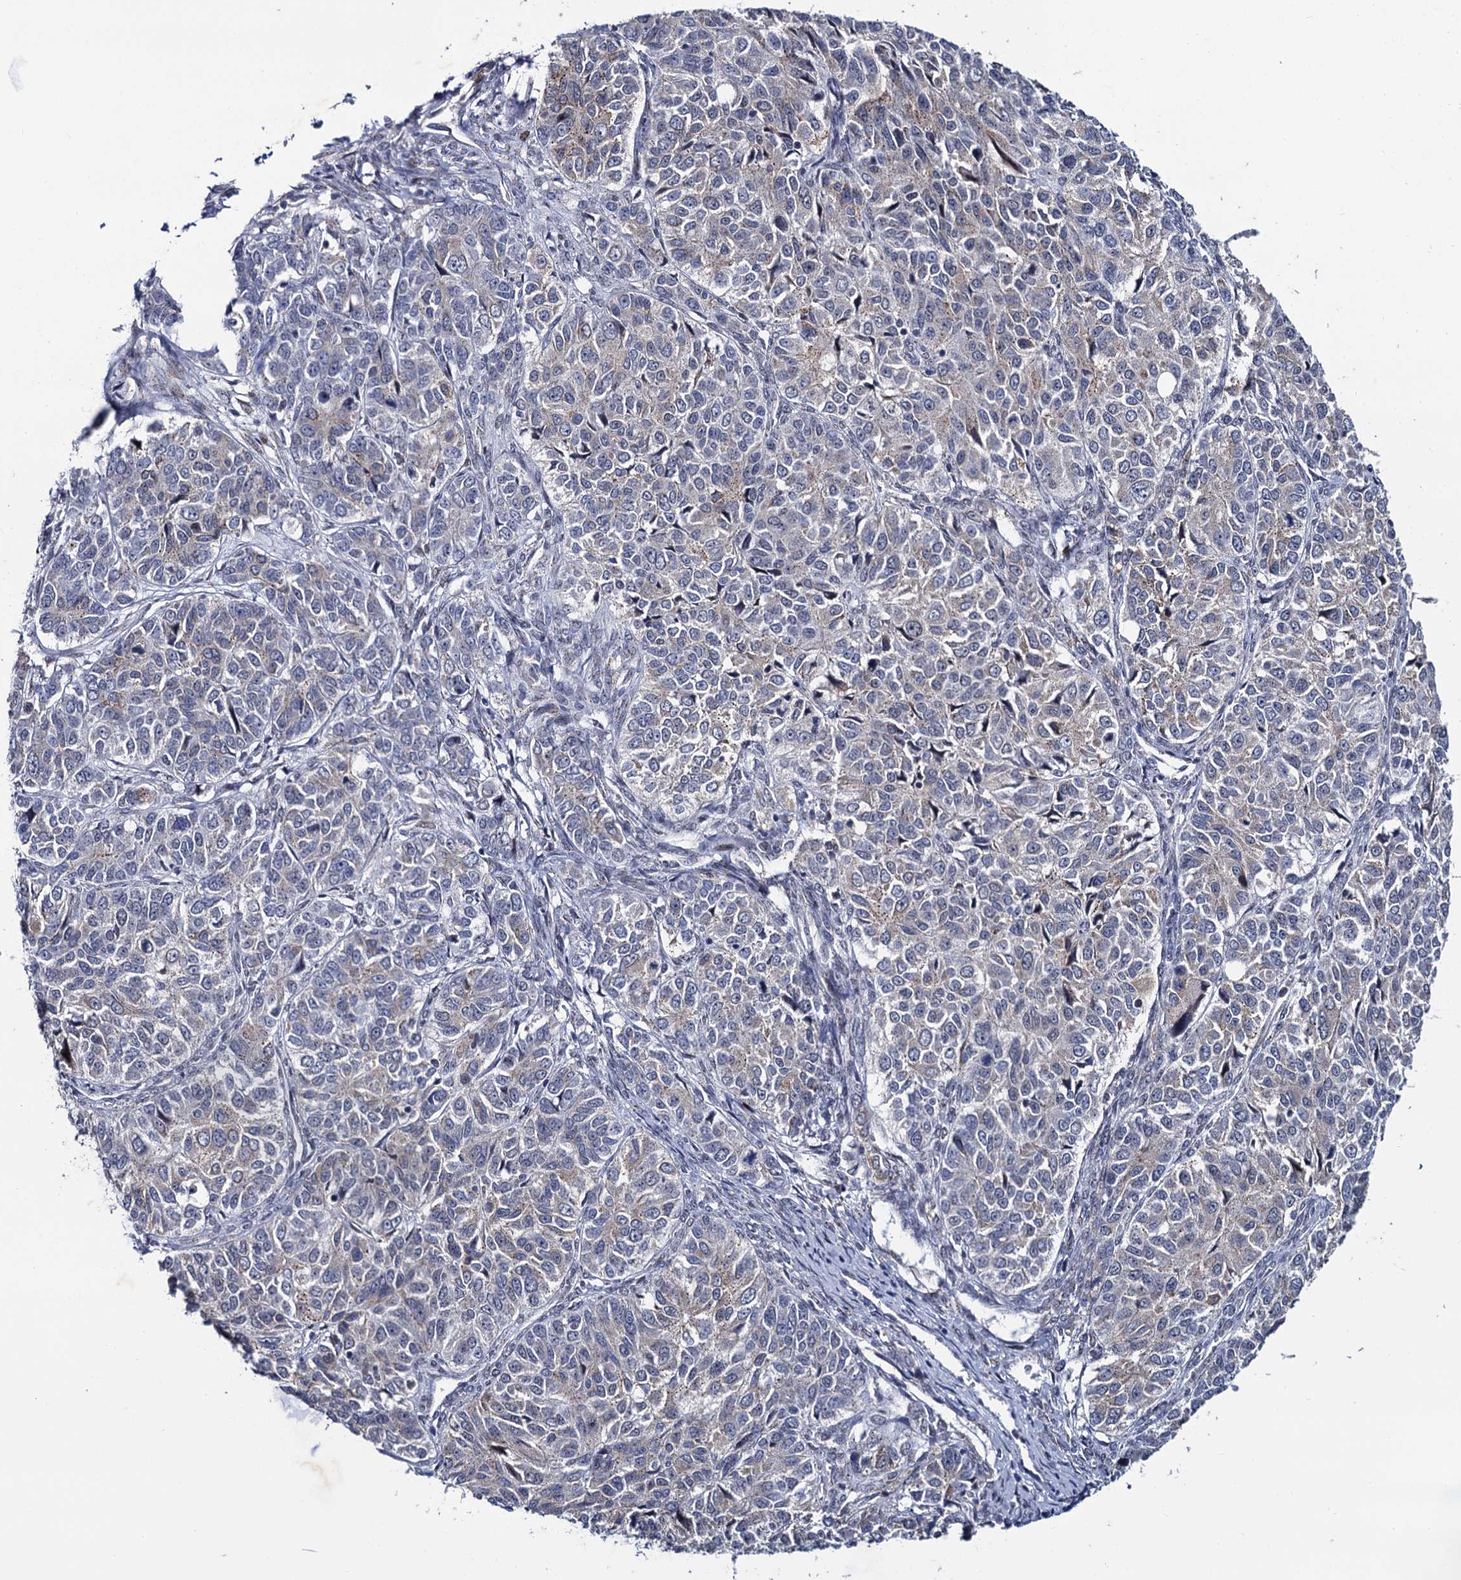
{"staining": {"intensity": "weak", "quantity": "<25%", "location": "cytoplasmic/membranous"}, "tissue": "ovarian cancer", "cell_type": "Tumor cells", "image_type": "cancer", "snomed": [{"axis": "morphology", "description": "Carcinoma, endometroid"}, {"axis": "topography", "description": "Ovary"}], "caption": "Tumor cells are negative for brown protein staining in ovarian cancer.", "gene": "THAP2", "patient": {"sex": "female", "age": 51}}